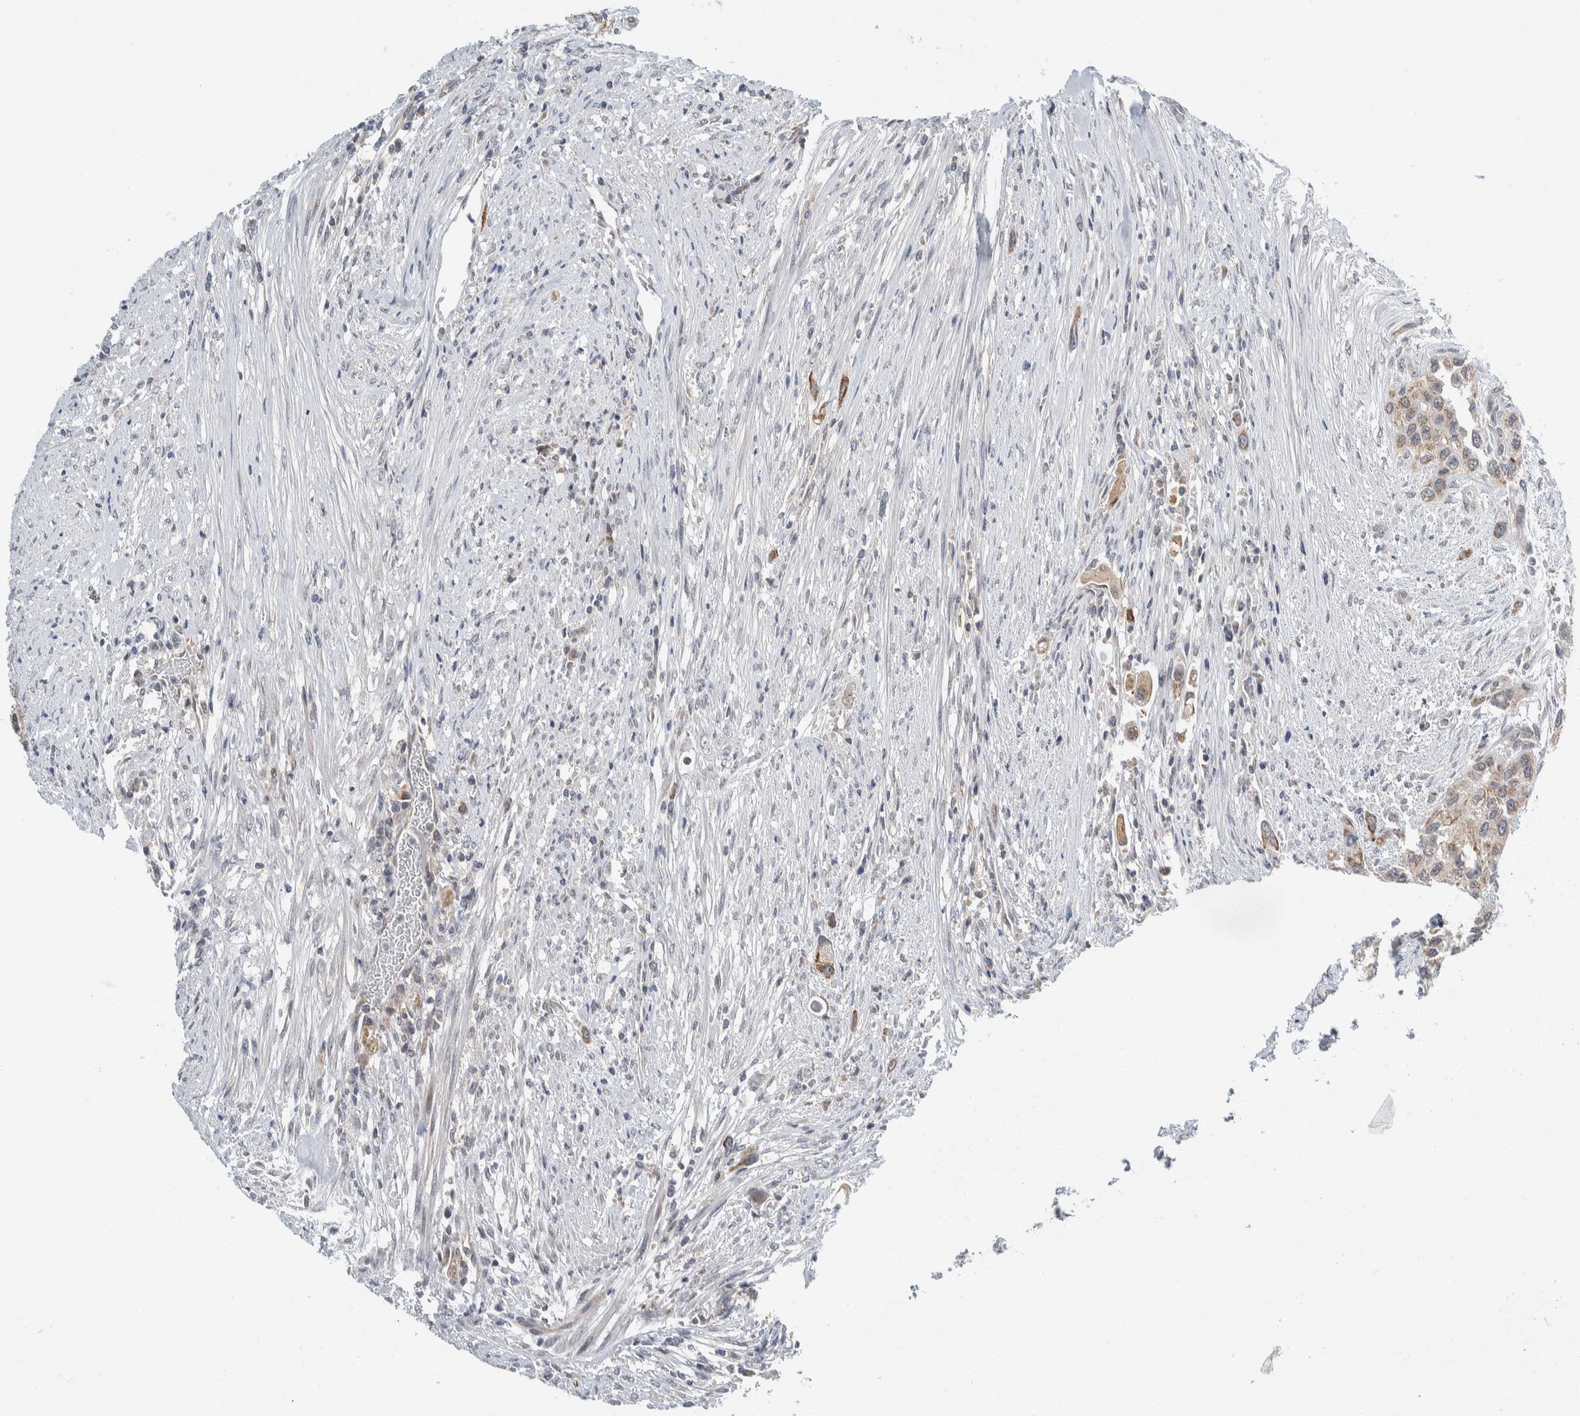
{"staining": {"intensity": "moderate", "quantity": "<25%", "location": "cytoplasmic/membranous"}, "tissue": "urothelial cancer", "cell_type": "Tumor cells", "image_type": "cancer", "snomed": [{"axis": "morphology", "description": "Urothelial carcinoma, High grade"}, {"axis": "topography", "description": "Urinary bladder"}], "caption": "This micrograph reveals immunohistochemistry (IHC) staining of human urothelial cancer, with low moderate cytoplasmic/membranous positivity in approximately <25% of tumor cells.", "gene": "SHPK", "patient": {"sex": "female", "age": 56}}